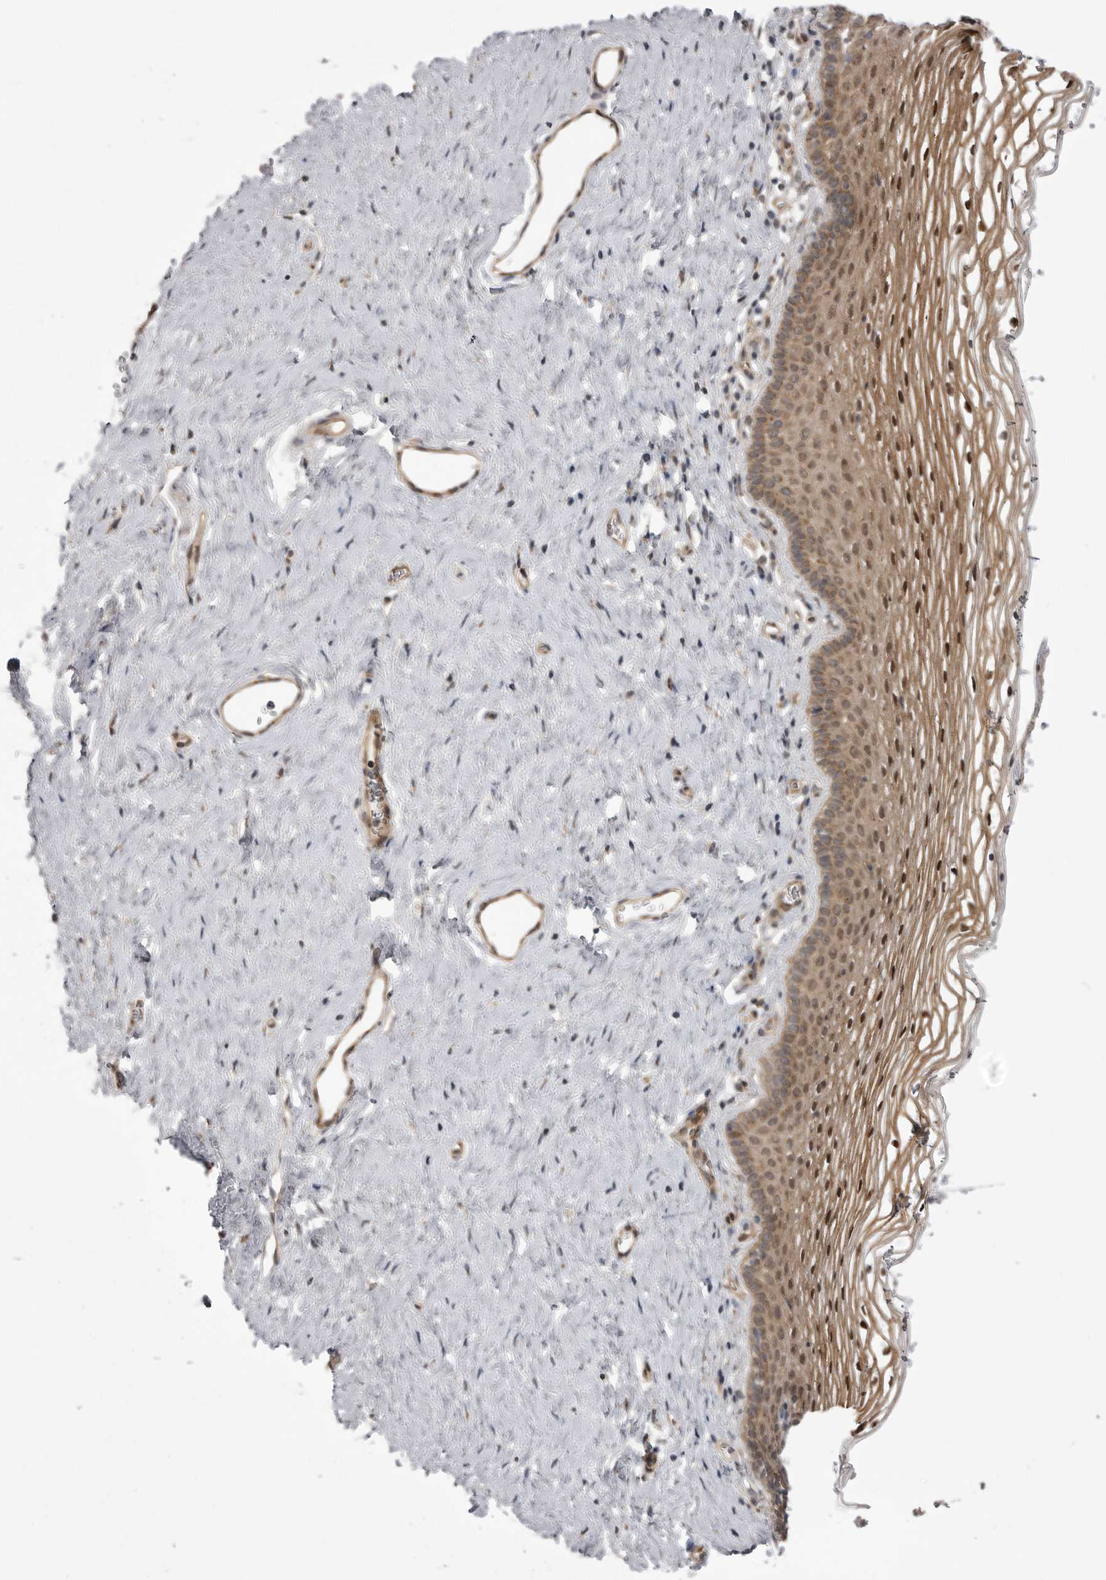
{"staining": {"intensity": "moderate", "quantity": ">75%", "location": "cytoplasmic/membranous,nuclear"}, "tissue": "vagina", "cell_type": "Squamous epithelial cells", "image_type": "normal", "snomed": [{"axis": "morphology", "description": "Normal tissue, NOS"}, {"axis": "topography", "description": "Vagina"}], "caption": "This histopathology image demonstrates IHC staining of normal human vagina, with medium moderate cytoplasmic/membranous,nuclear staining in about >75% of squamous epithelial cells.", "gene": "PDCL", "patient": {"sex": "female", "age": 32}}